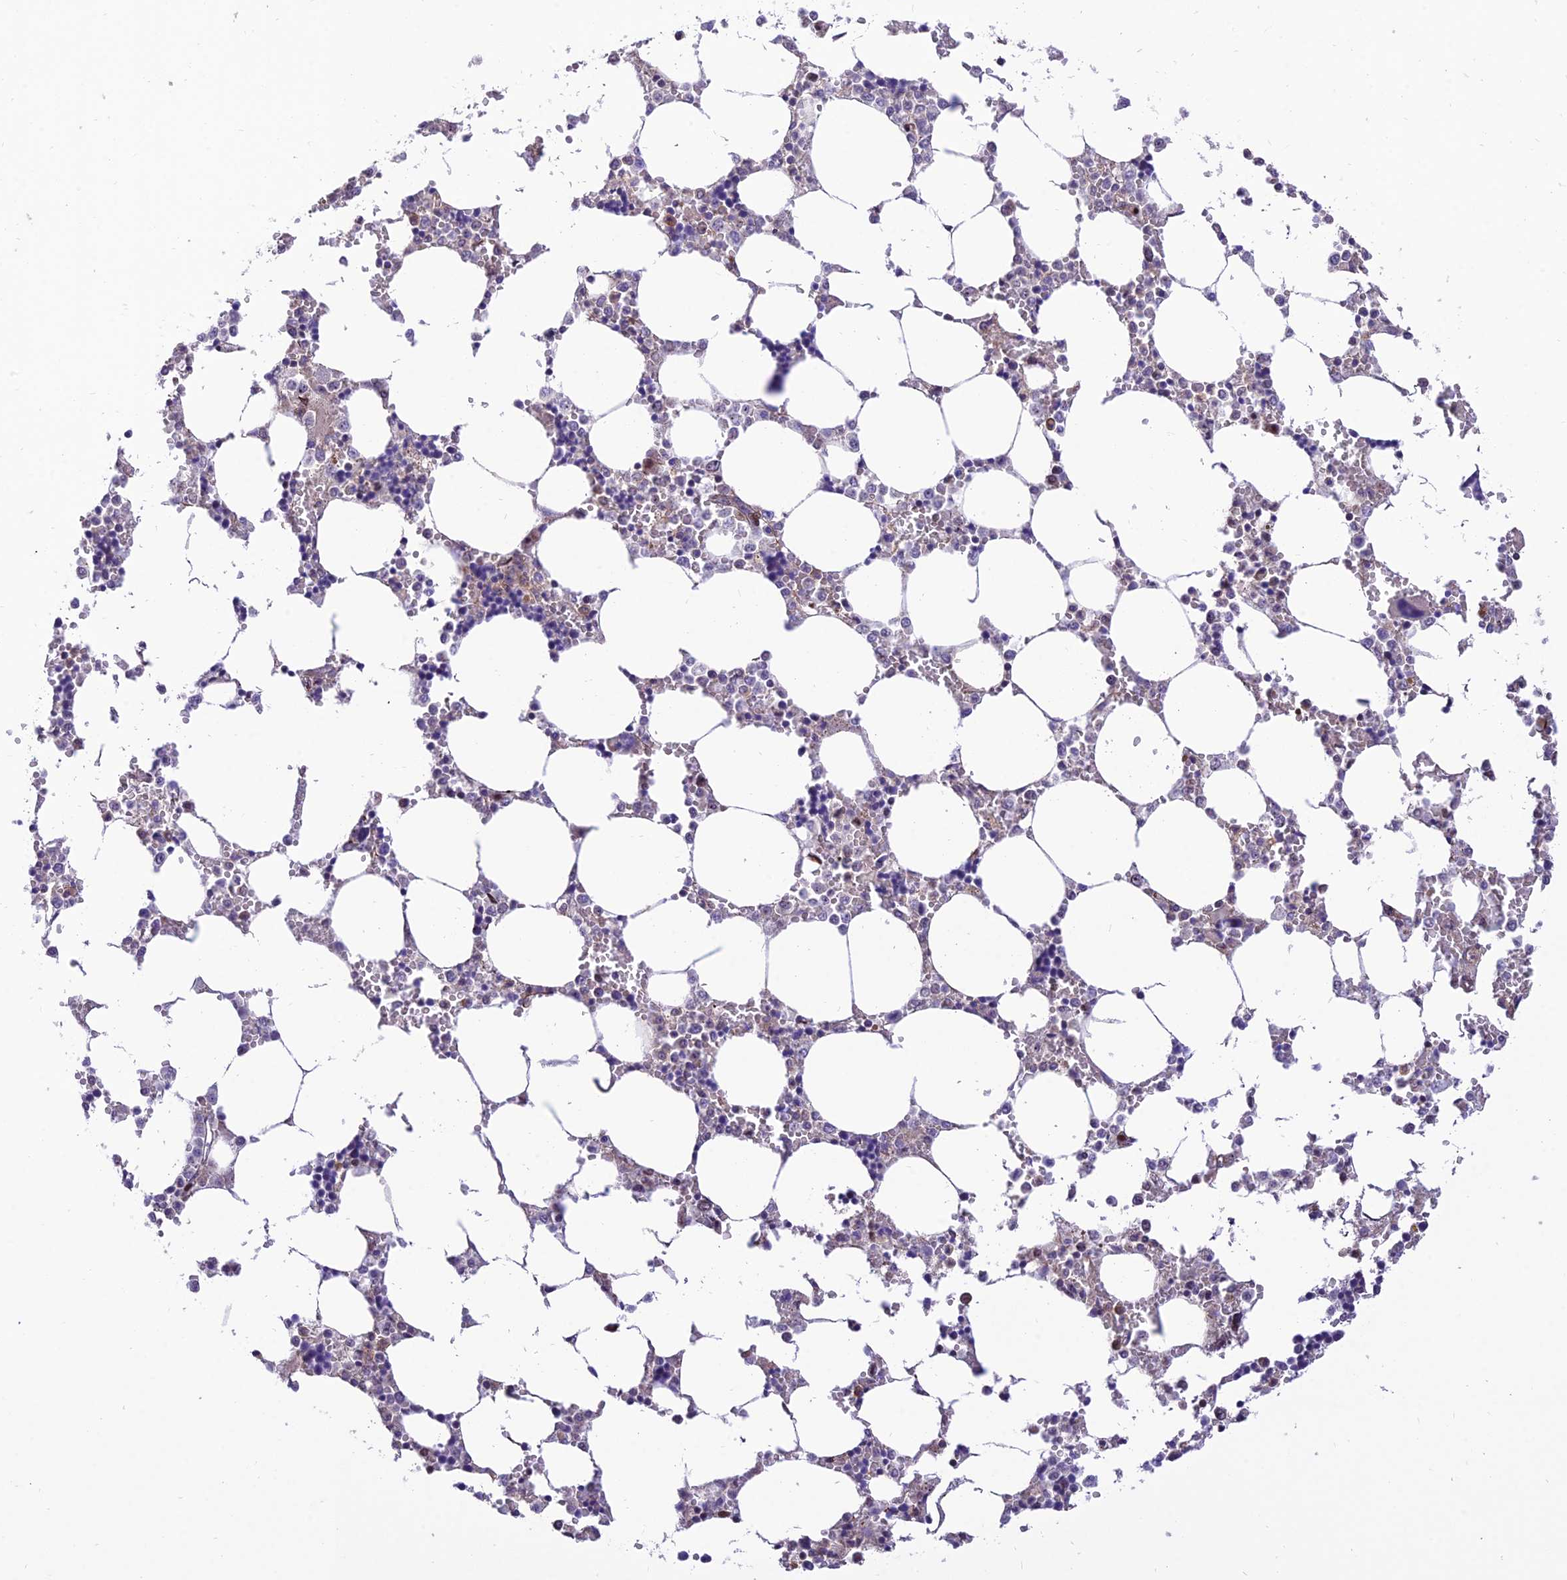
{"staining": {"intensity": "moderate", "quantity": "<25%", "location": "cytoplasmic/membranous"}, "tissue": "bone marrow", "cell_type": "Hematopoietic cells", "image_type": "normal", "snomed": [{"axis": "morphology", "description": "Normal tissue, NOS"}, {"axis": "topography", "description": "Bone marrow"}], "caption": "Unremarkable bone marrow exhibits moderate cytoplasmic/membranous positivity in approximately <25% of hematopoietic cells (Stains: DAB (3,3'-diaminobenzidine) in brown, nuclei in blue, Microscopy: brightfield microscopy at high magnification)..", "gene": "KBTBD7", "patient": {"sex": "male", "age": 64}}